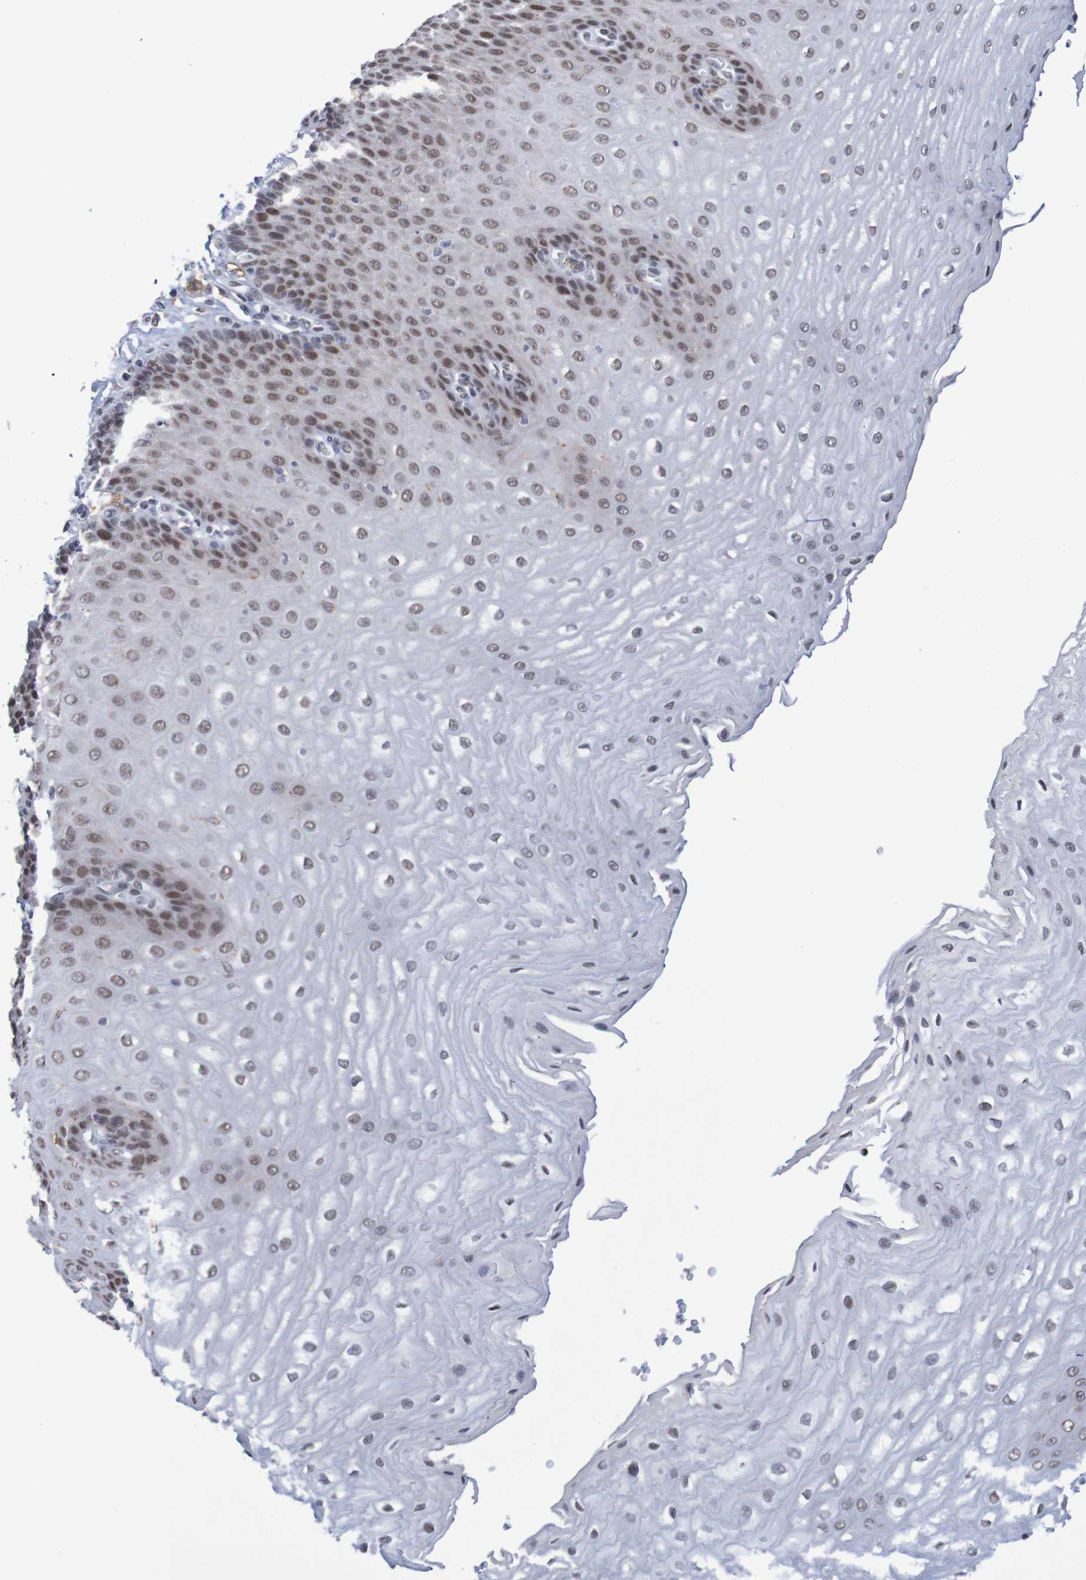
{"staining": {"intensity": "strong", "quantity": ">75%", "location": "nuclear"}, "tissue": "esophagus", "cell_type": "Squamous epithelial cells", "image_type": "normal", "snomed": [{"axis": "morphology", "description": "Normal tissue, NOS"}, {"axis": "topography", "description": "Esophagus"}], "caption": "High-magnification brightfield microscopy of benign esophagus stained with DAB (3,3'-diaminobenzidine) (brown) and counterstained with hematoxylin (blue). squamous epithelial cells exhibit strong nuclear staining is present in approximately>75% of cells. Nuclei are stained in blue.", "gene": "MRTFB", "patient": {"sex": "male", "age": 54}}